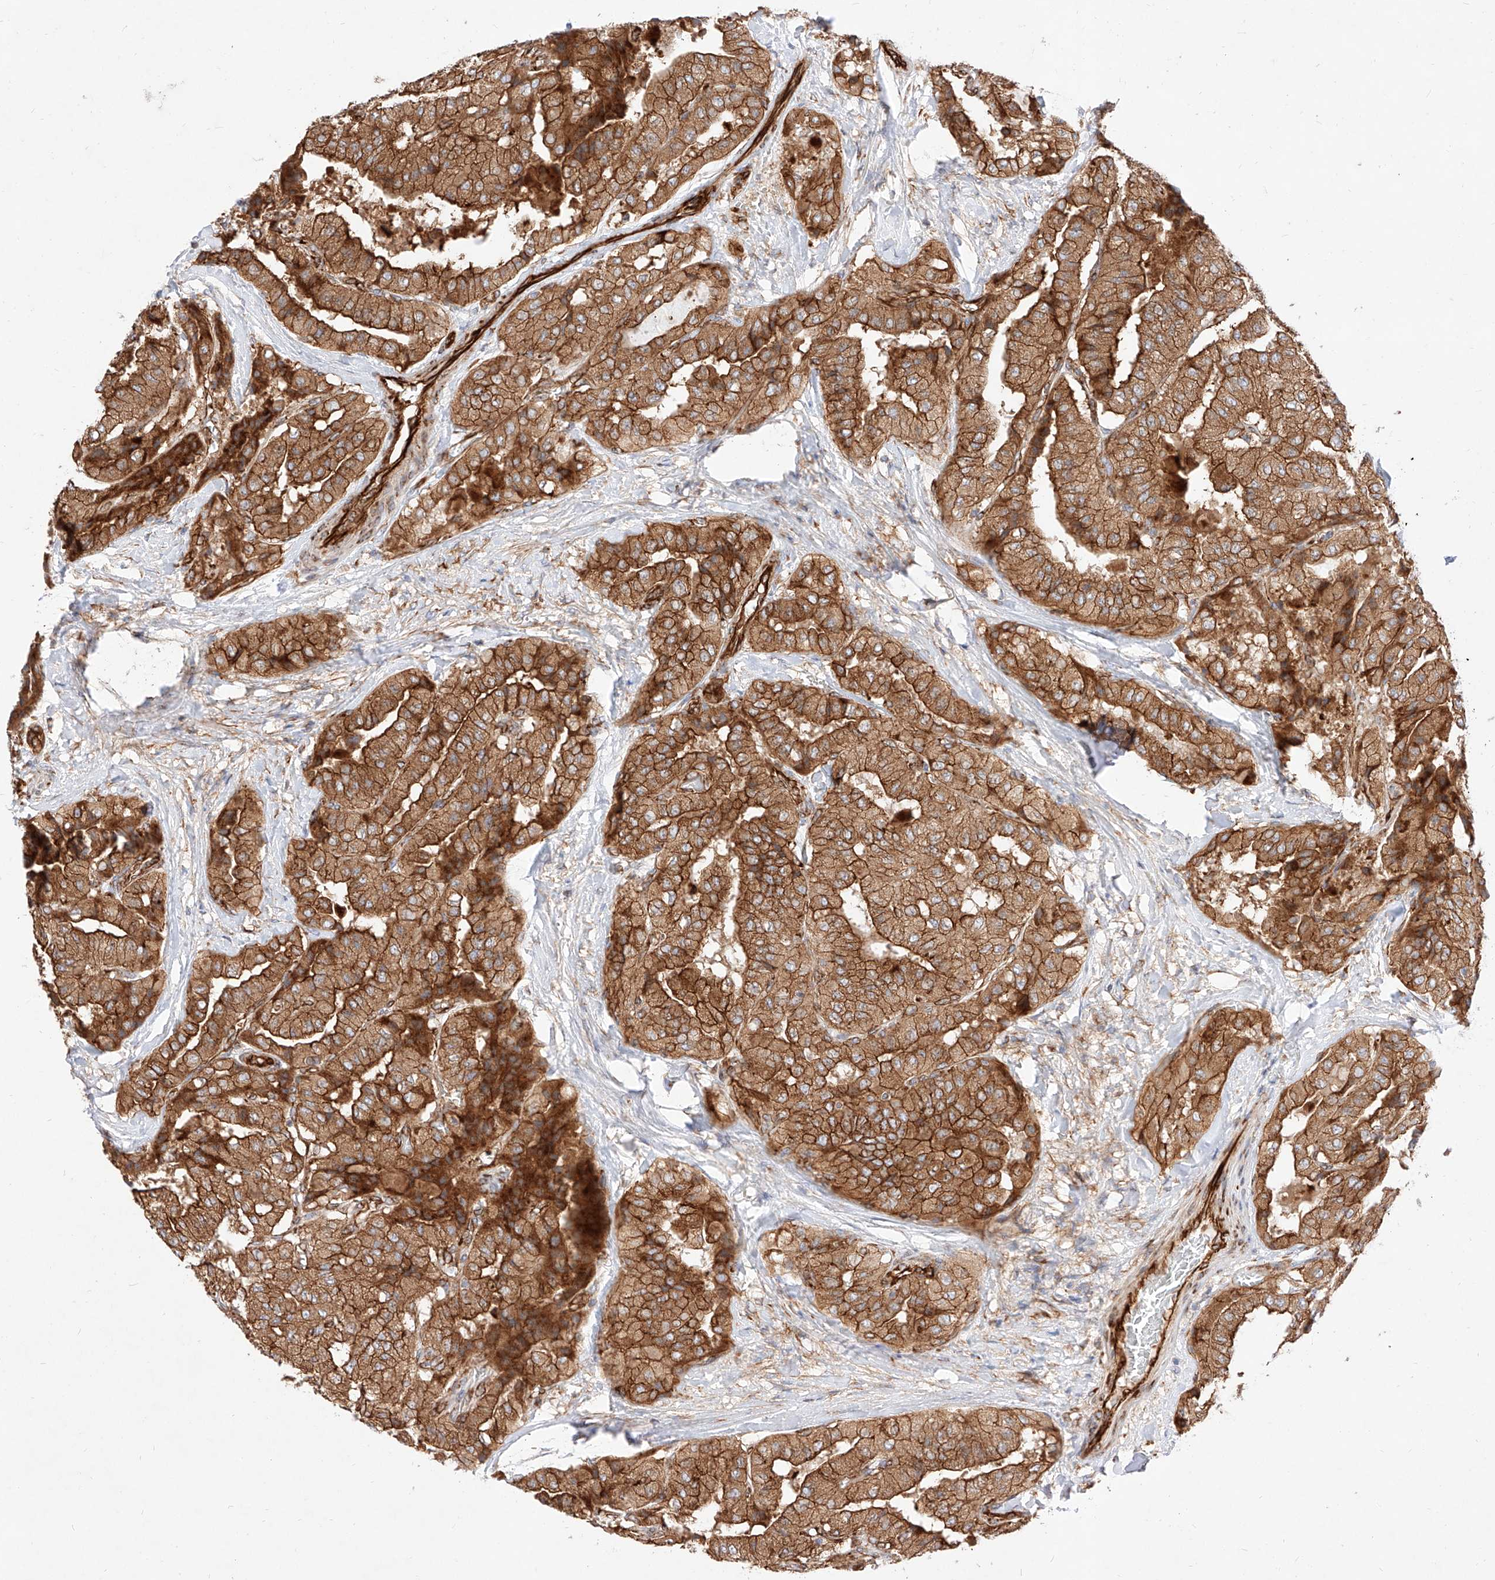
{"staining": {"intensity": "strong", "quantity": ">75%", "location": "cytoplasmic/membranous"}, "tissue": "thyroid cancer", "cell_type": "Tumor cells", "image_type": "cancer", "snomed": [{"axis": "morphology", "description": "Papillary adenocarcinoma, NOS"}, {"axis": "topography", "description": "Thyroid gland"}], "caption": "Tumor cells show strong cytoplasmic/membranous staining in approximately >75% of cells in thyroid cancer.", "gene": "CSGALNACT2", "patient": {"sex": "female", "age": 59}}